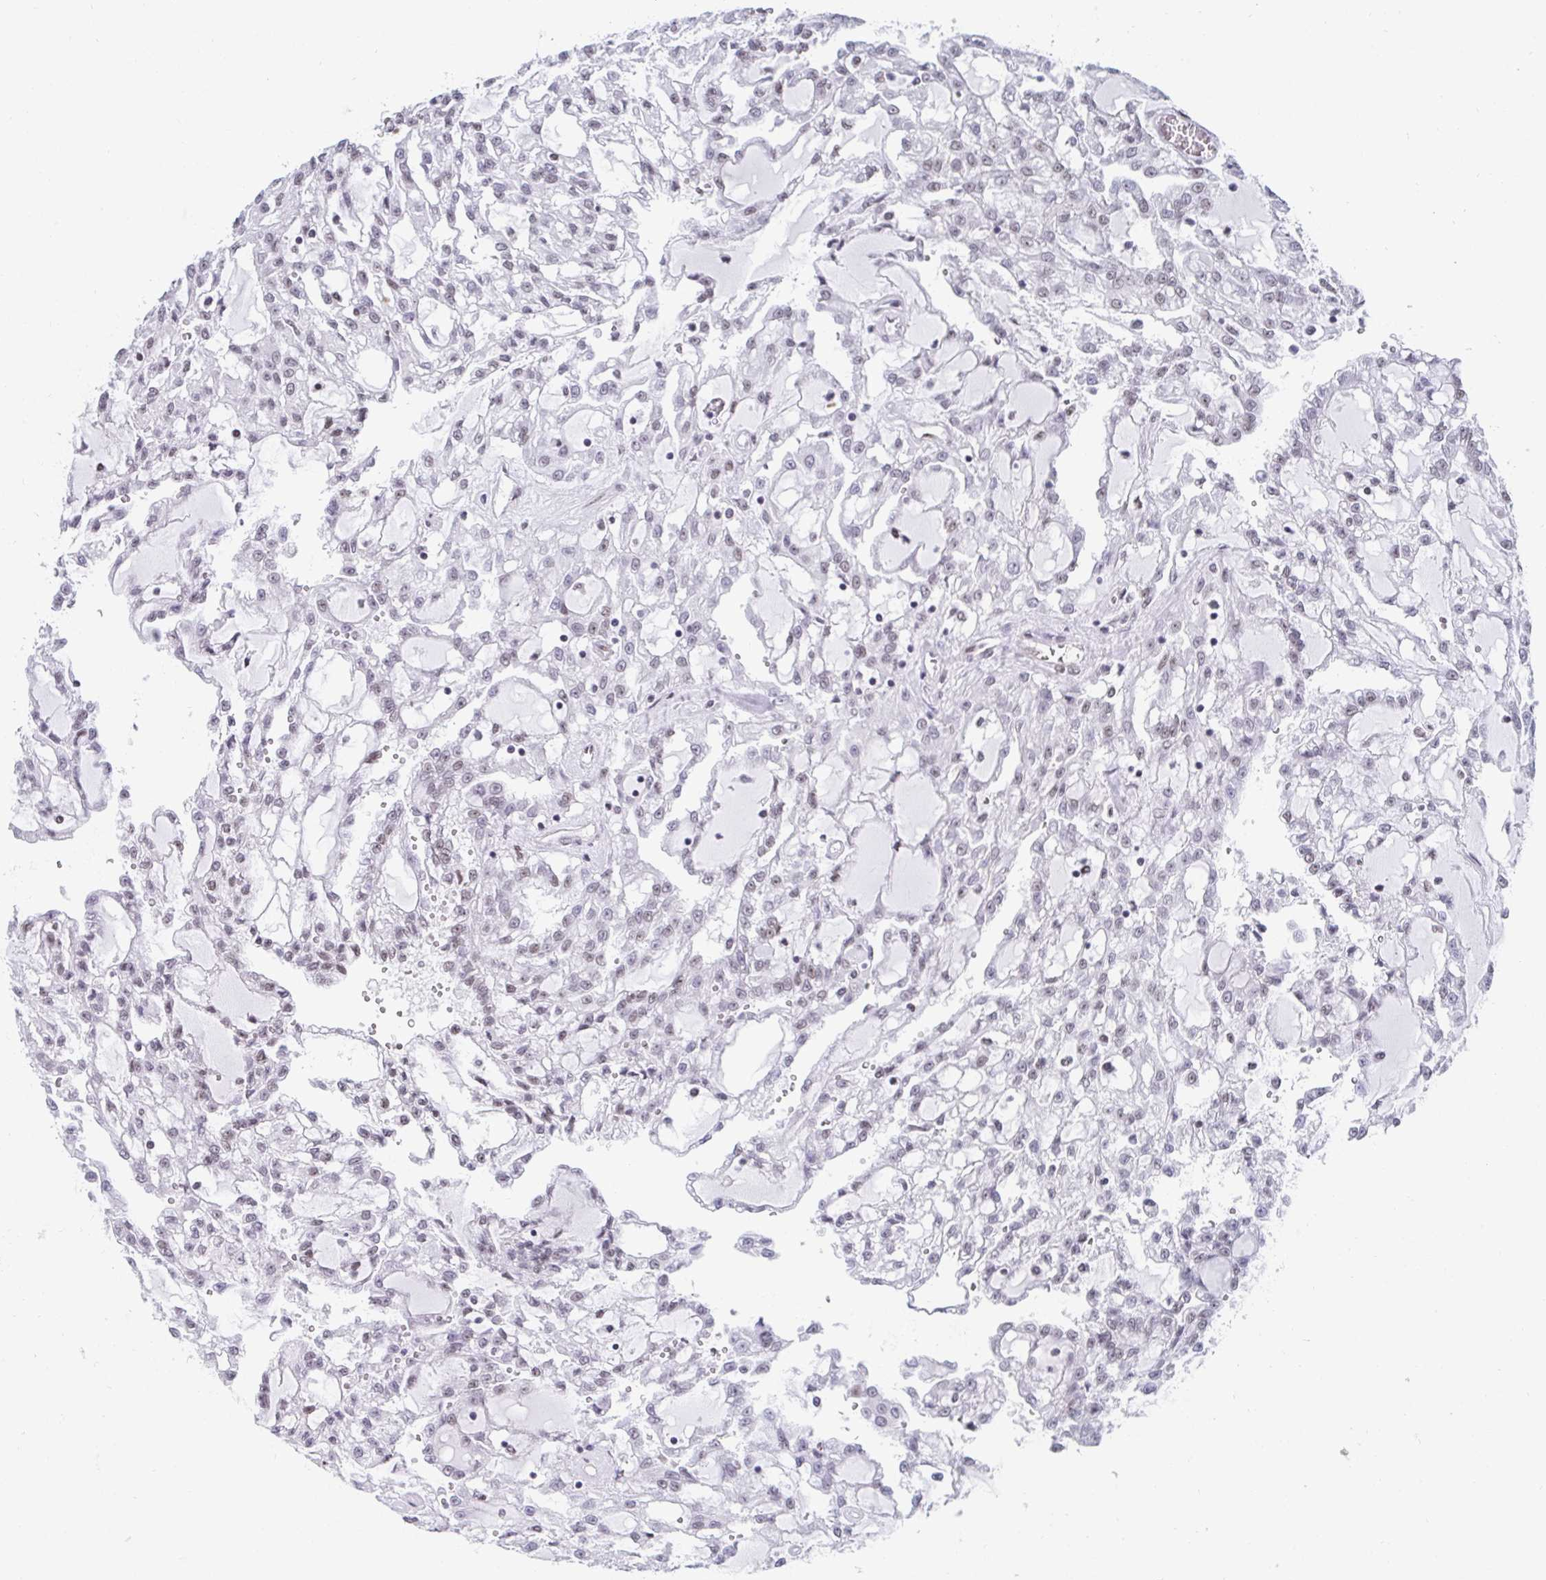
{"staining": {"intensity": "weak", "quantity": "<25%", "location": "nuclear"}, "tissue": "renal cancer", "cell_type": "Tumor cells", "image_type": "cancer", "snomed": [{"axis": "morphology", "description": "Adenocarcinoma, NOS"}, {"axis": "topography", "description": "Kidney"}], "caption": "DAB immunohistochemical staining of human adenocarcinoma (renal) shows no significant expression in tumor cells.", "gene": "SLC7A10", "patient": {"sex": "male", "age": 63}}